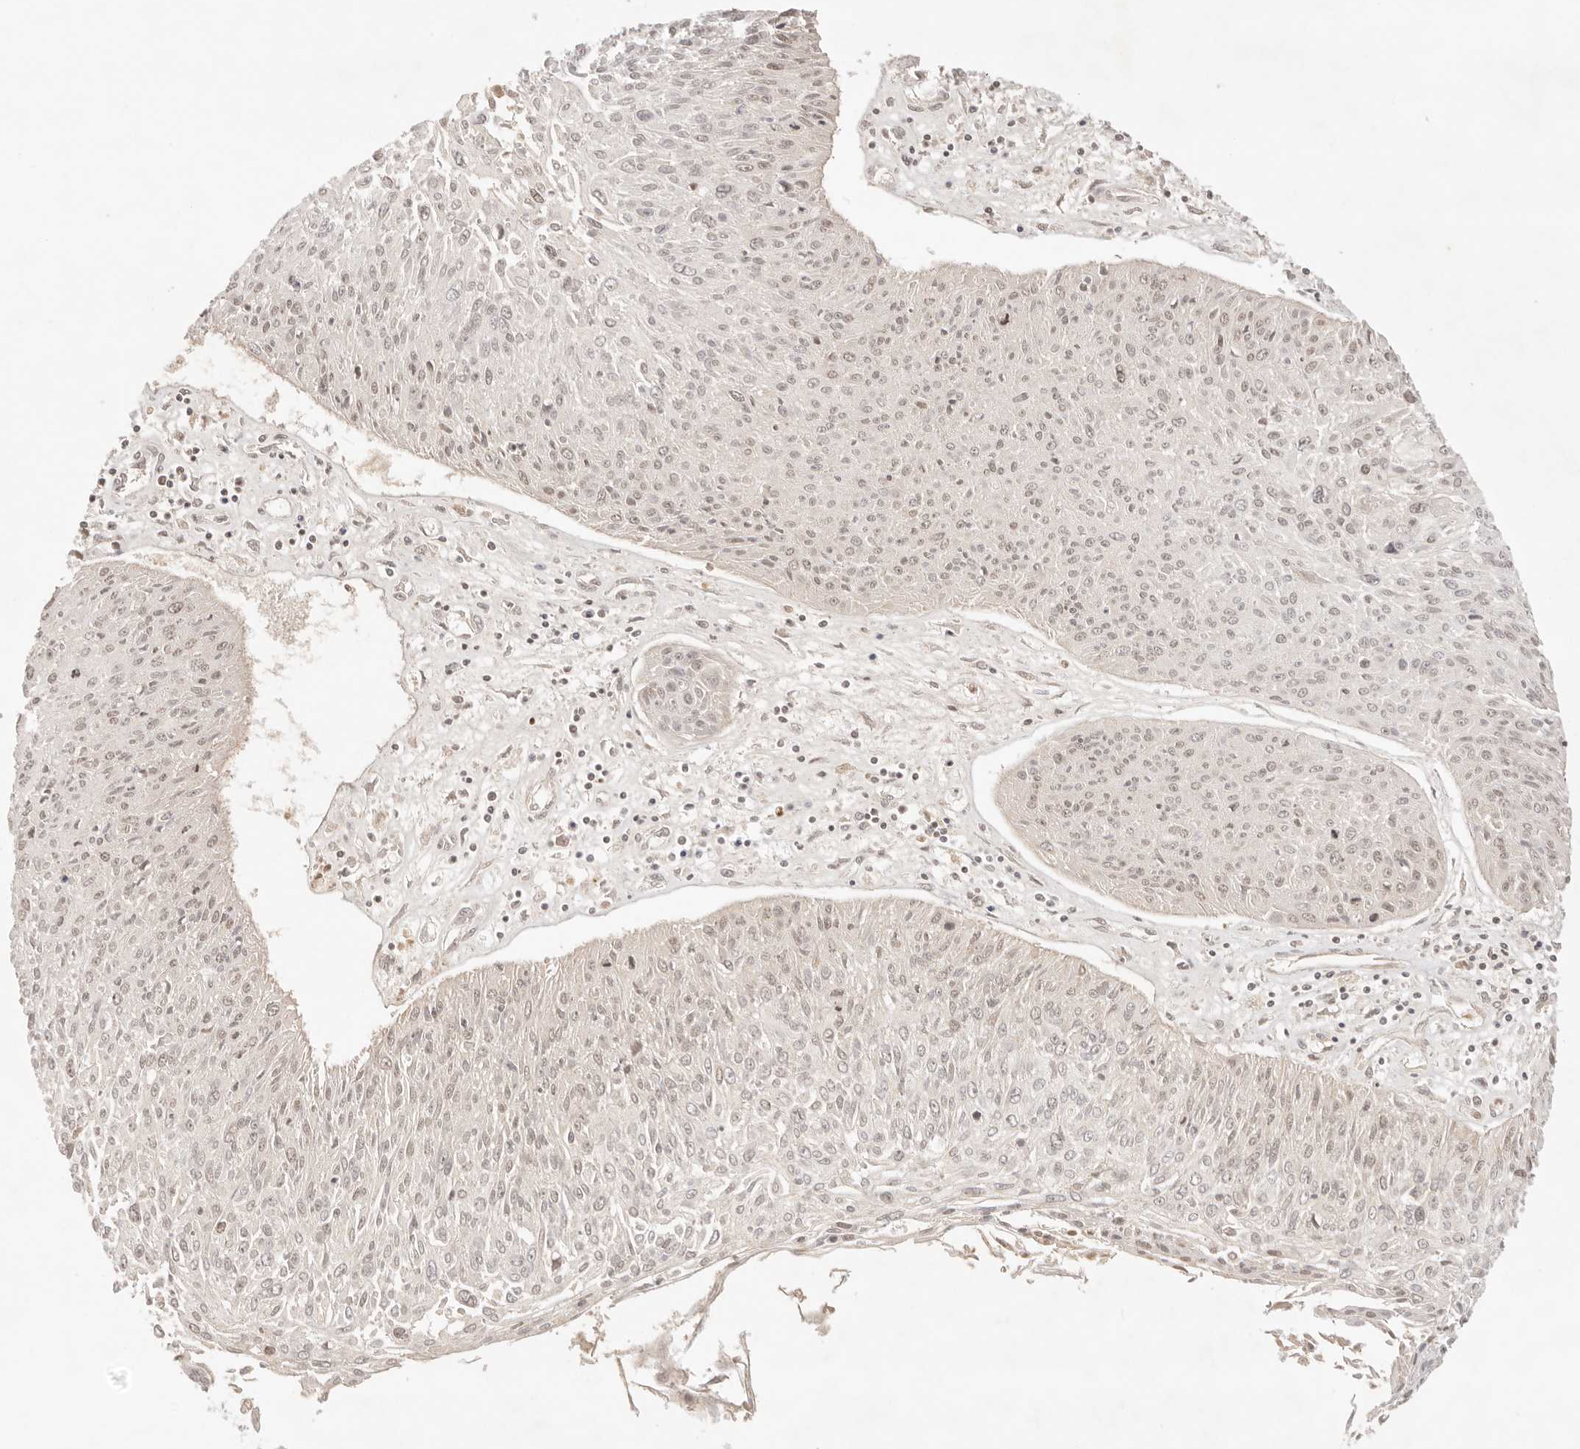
{"staining": {"intensity": "weak", "quantity": "25%-75%", "location": "cytoplasmic/membranous"}, "tissue": "cervical cancer", "cell_type": "Tumor cells", "image_type": "cancer", "snomed": [{"axis": "morphology", "description": "Squamous cell carcinoma, NOS"}, {"axis": "topography", "description": "Cervix"}], "caption": "Tumor cells reveal low levels of weak cytoplasmic/membranous positivity in about 25%-75% of cells in squamous cell carcinoma (cervical).", "gene": "COA6", "patient": {"sex": "female", "age": 51}}